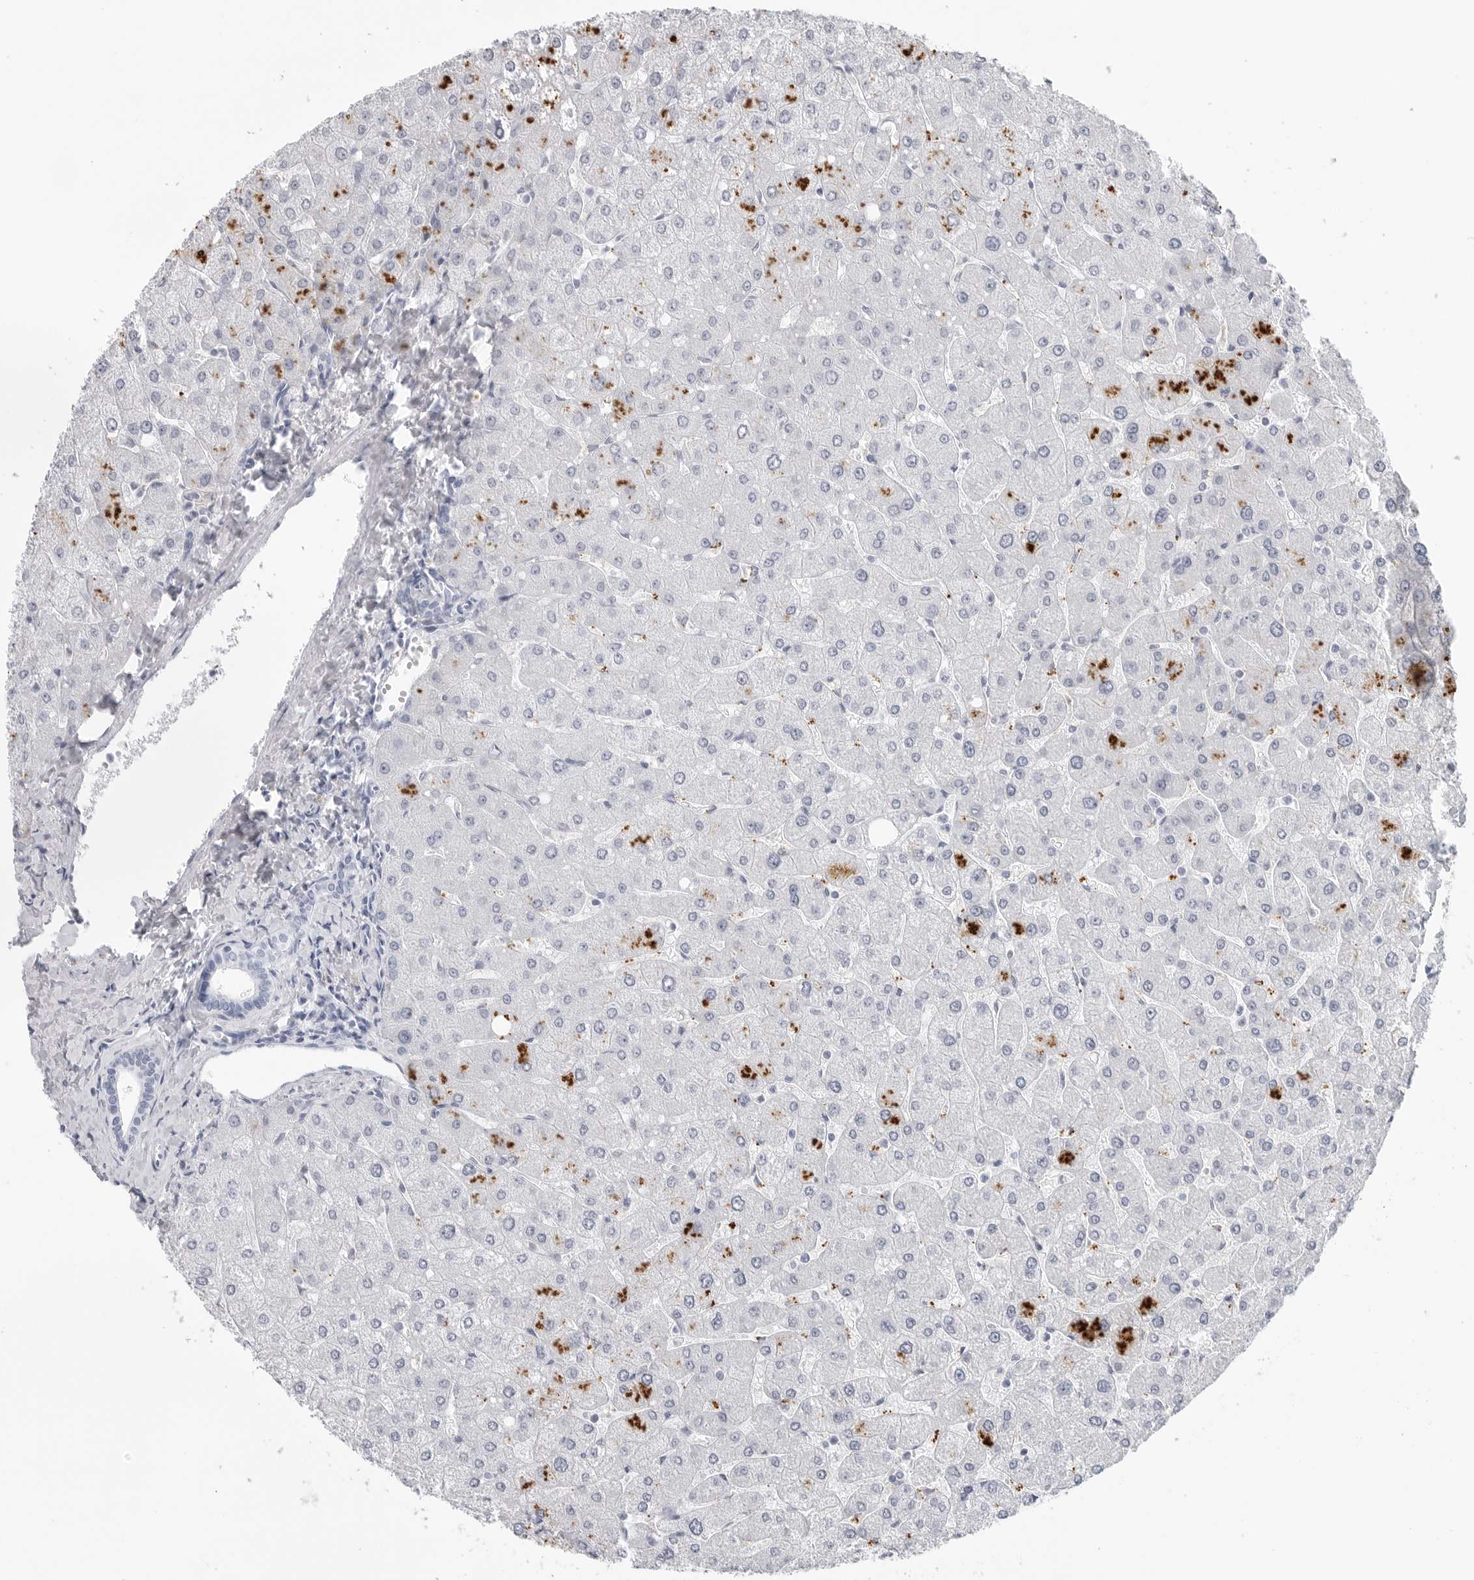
{"staining": {"intensity": "negative", "quantity": "none", "location": "none"}, "tissue": "liver", "cell_type": "Cholangiocytes", "image_type": "normal", "snomed": [{"axis": "morphology", "description": "Normal tissue, NOS"}, {"axis": "topography", "description": "Liver"}], "caption": "Benign liver was stained to show a protein in brown. There is no significant positivity in cholangiocytes. The staining is performed using DAB (3,3'-diaminobenzidine) brown chromogen with nuclei counter-stained in using hematoxylin.", "gene": "AMPD1", "patient": {"sex": "male", "age": 55}}